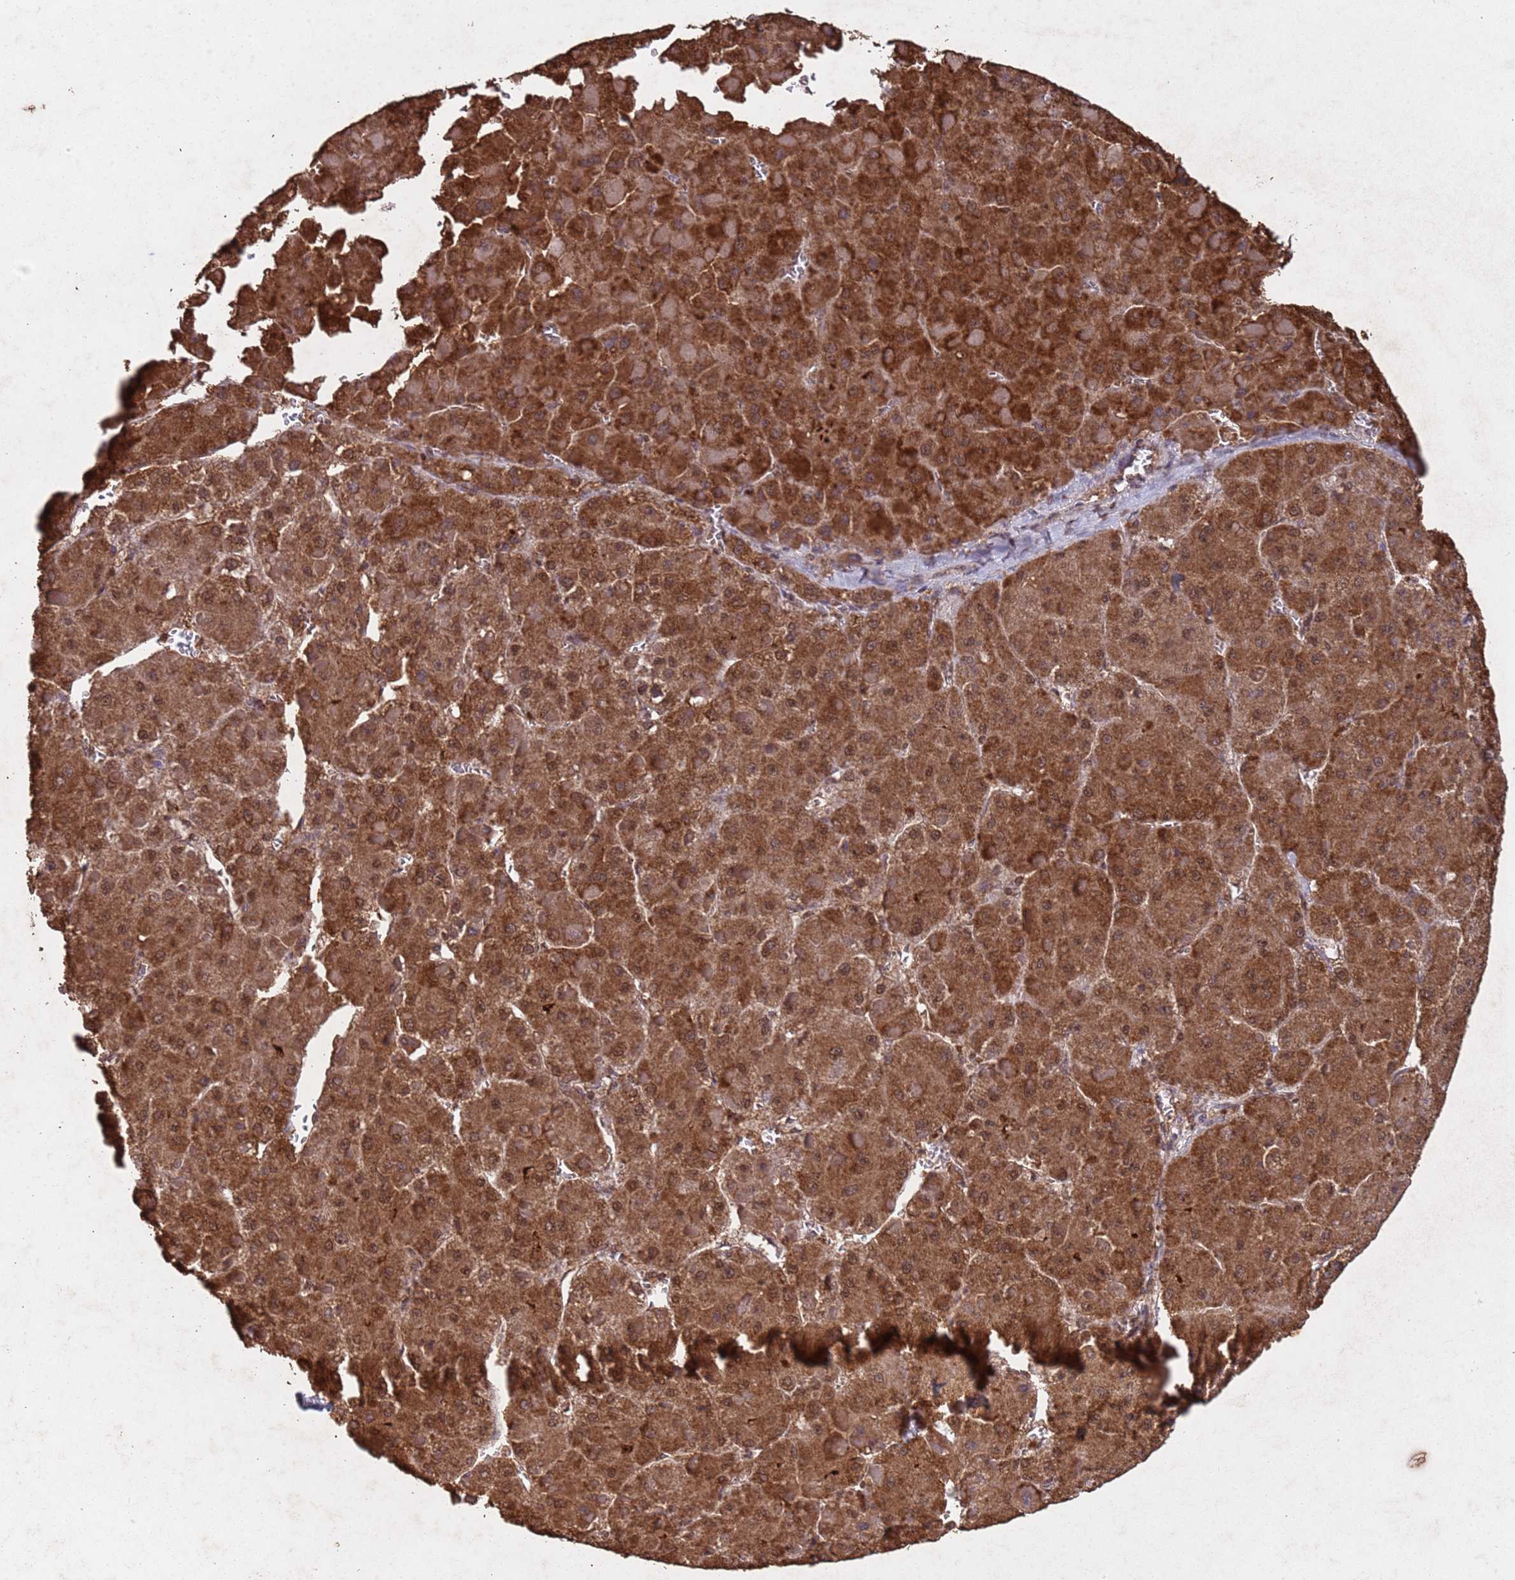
{"staining": {"intensity": "strong", "quantity": ">75%", "location": "cytoplasmic/membranous,nuclear"}, "tissue": "liver cancer", "cell_type": "Tumor cells", "image_type": "cancer", "snomed": [{"axis": "morphology", "description": "Carcinoma, Hepatocellular, NOS"}, {"axis": "topography", "description": "Liver"}], "caption": "The histopathology image demonstrates immunohistochemical staining of liver cancer. There is strong cytoplasmic/membranous and nuclear positivity is identified in approximately >75% of tumor cells.", "gene": "HDAC10", "patient": {"sex": "female", "age": 73}}